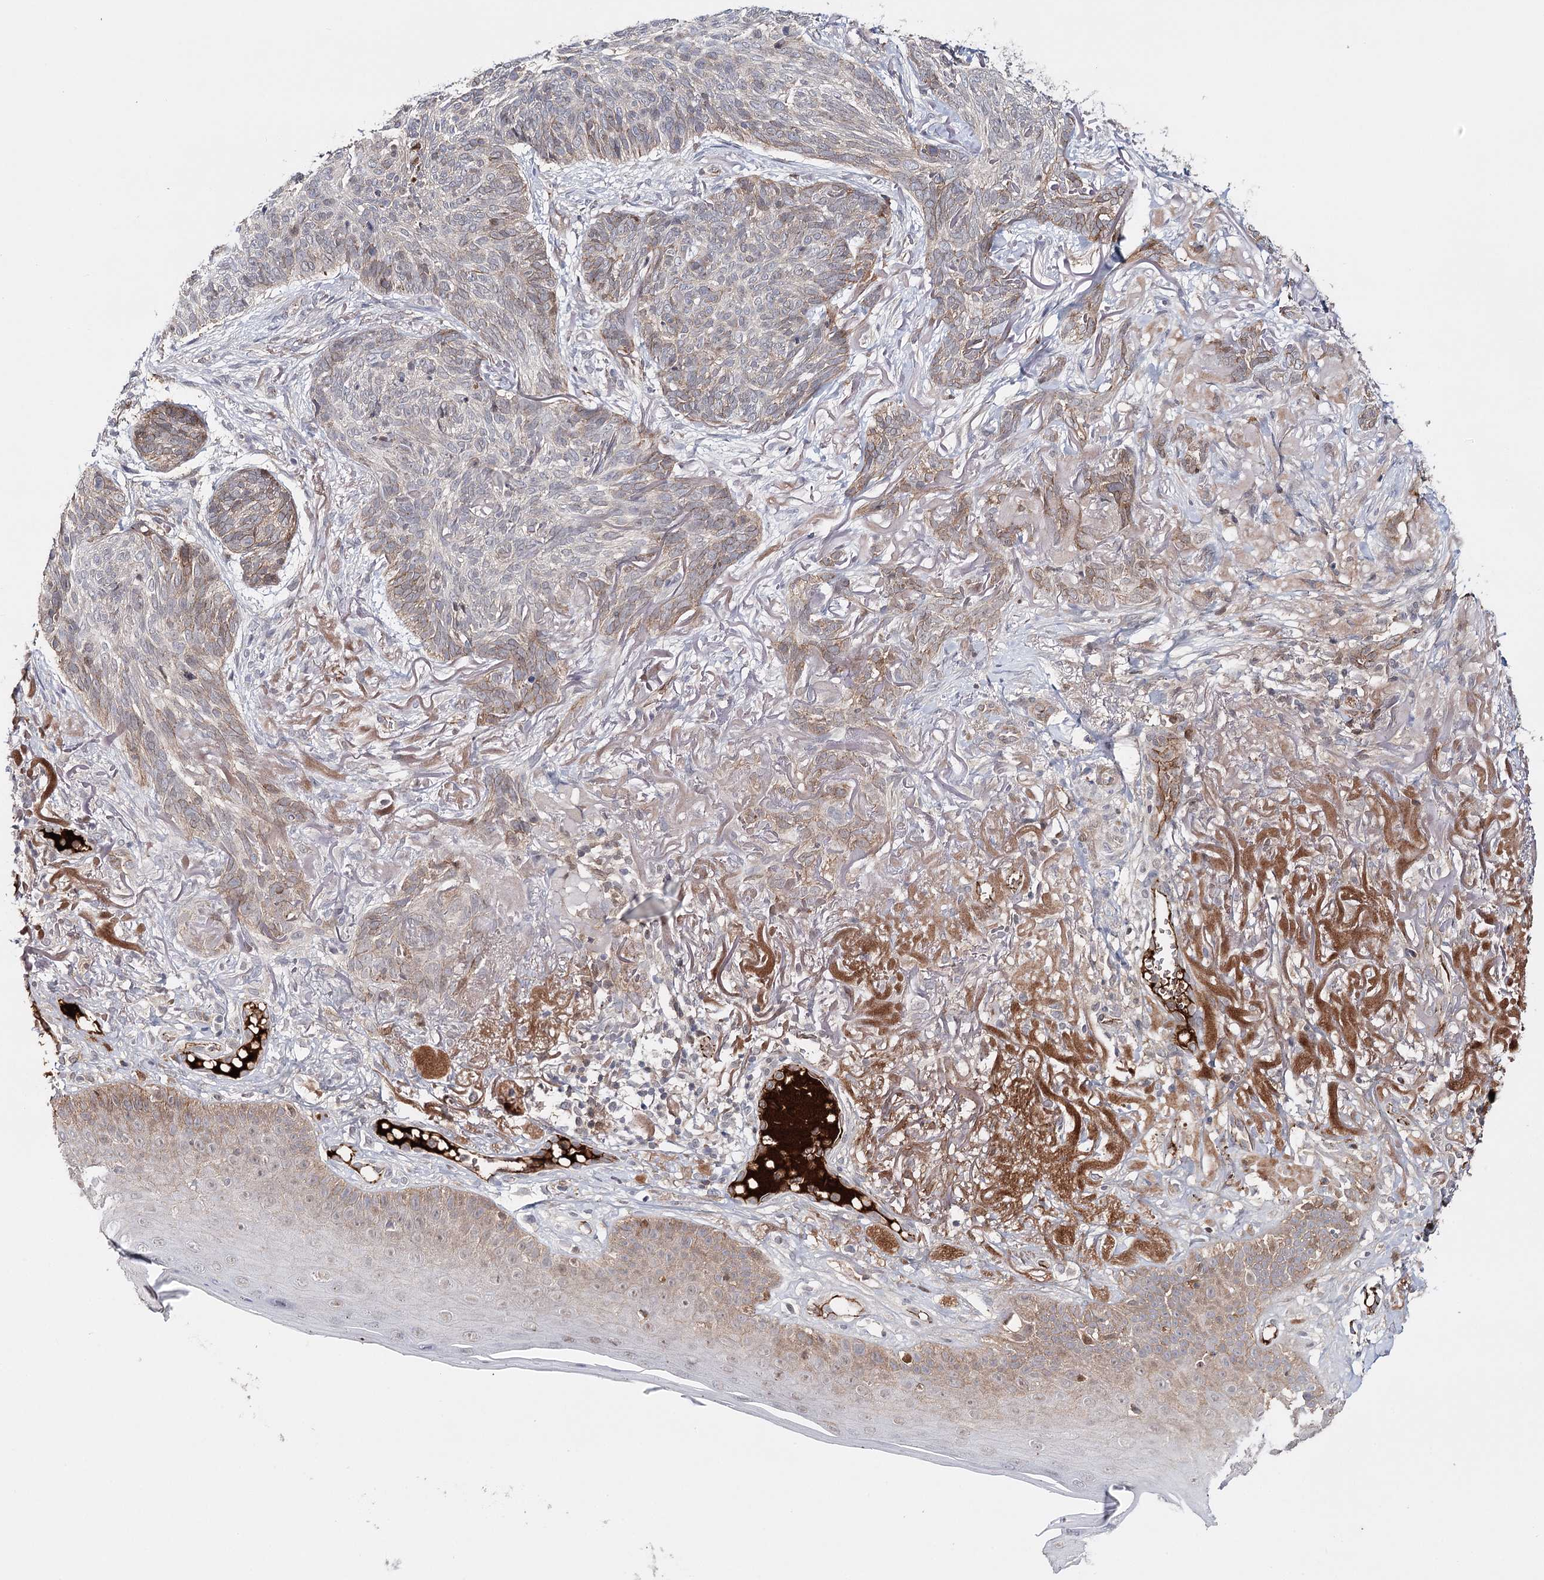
{"staining": {"intensity": "weak", "quantity": "25%-75%", "location": "cytoplasmic/membranous"}, "tissue": "skin cancer", "cell_type": "Tumor cells", "image_type": "cancer", "snomed": [{"axis": "morphology", "description": "Normal tissue, NOS"}, {"axis": "morphology", "description": "Basal cell carcinoma"}, {"axis": "topography", "description": "Skin"}], "caption": "Approximately 25%-75% of tumor cells in basal cell carcinoma (skin) exhibit weak cytoplasmic/membranous protein staining as visualized by brown immunohistochemical staining.", "gene": "PKP4", "patient": {"sex": "male", "age": 66}}